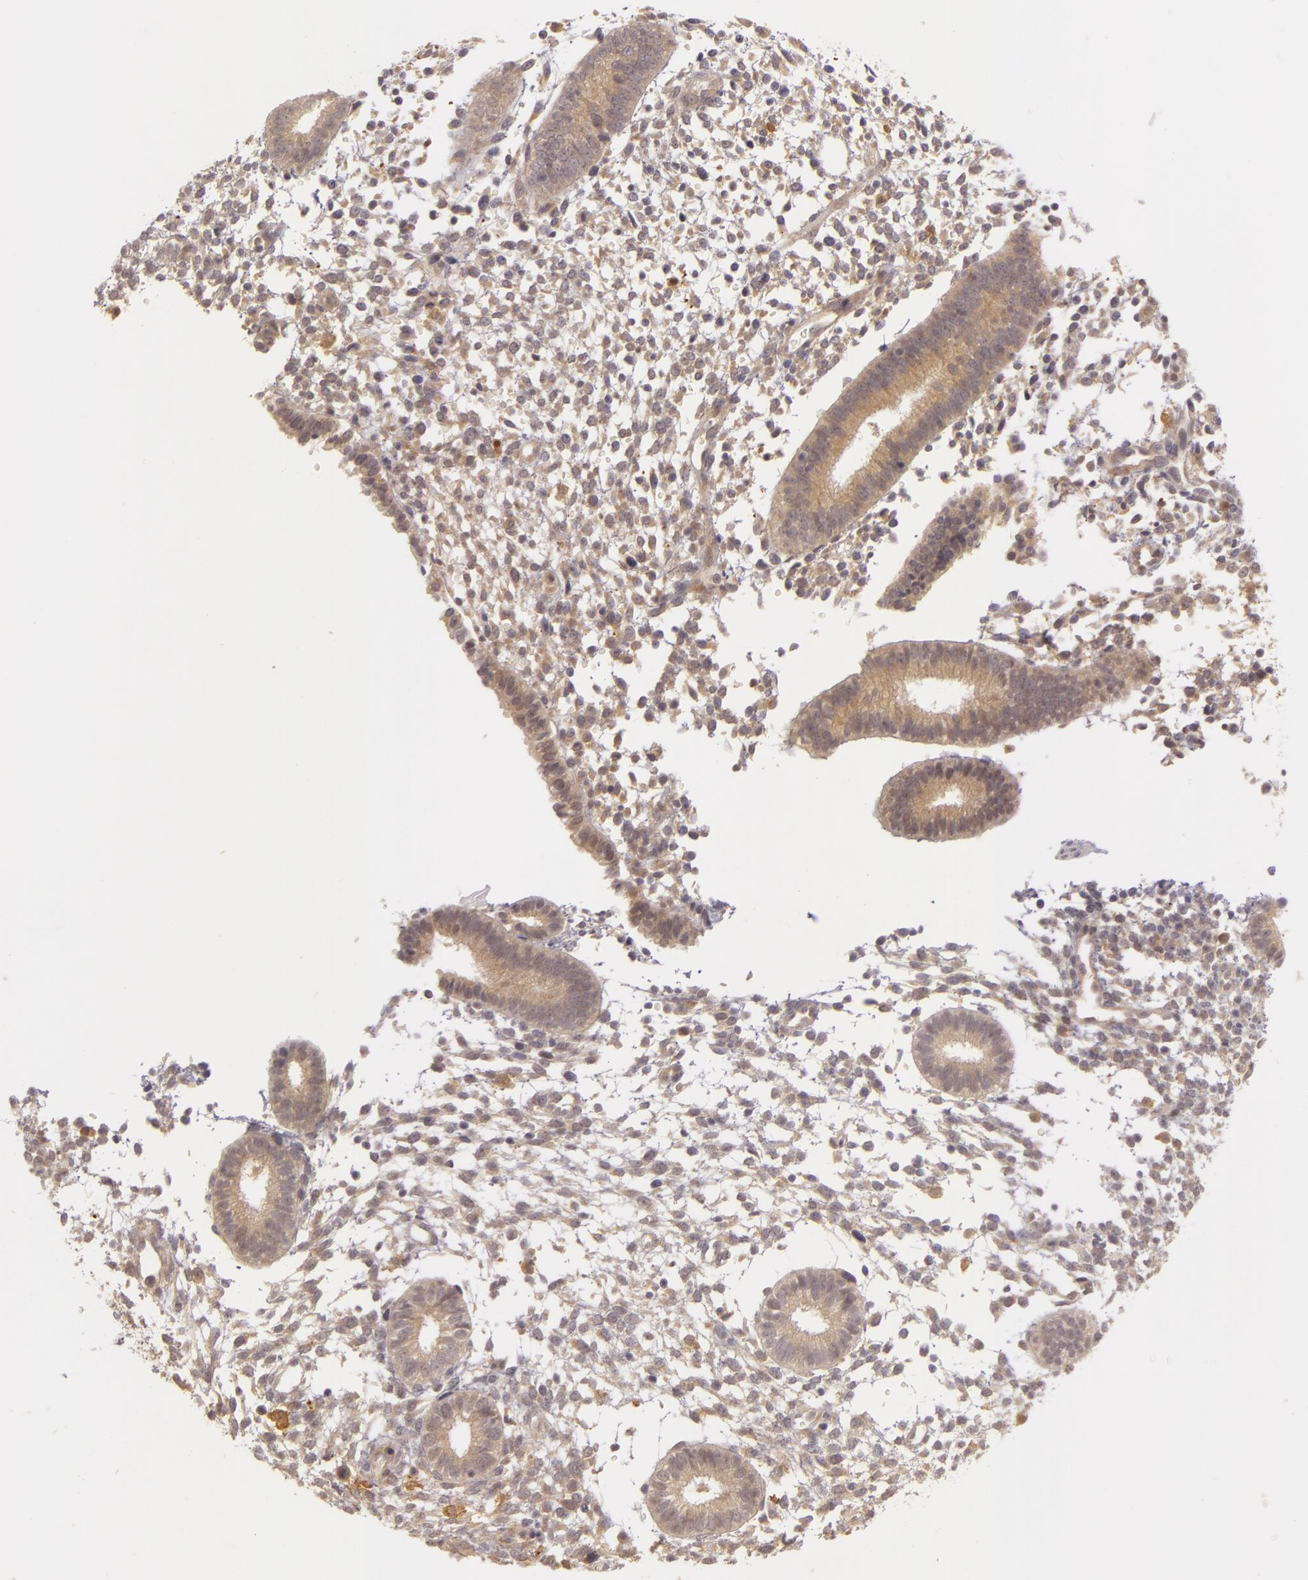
{"staining": {"intensity": "strong", "quantity": "<25%", "location": "cytoplasmic/membranous"}, "tissue": "endometrium", "cell_type": "Cells in endometrial stroma", "image_type": "normal", "snomed": [{"axis": "morphology", "description": "Normal tissue, NOS"}, {"axis": "topography", "description": "Endometrium"}], "caption": "A brown stain shows strong cytoplasmic/membranous positivity of a protein in cells in endometrial stroma of unremarkable human endometrium. (Stains: DAB (3,3'-diaminobenzidine) in brown, nuclei in blue, Microscopy: brightfield microscopy at high magnification).", "gene": "PPP1R3F", "patient": {"sex": "female", "age": 35}}